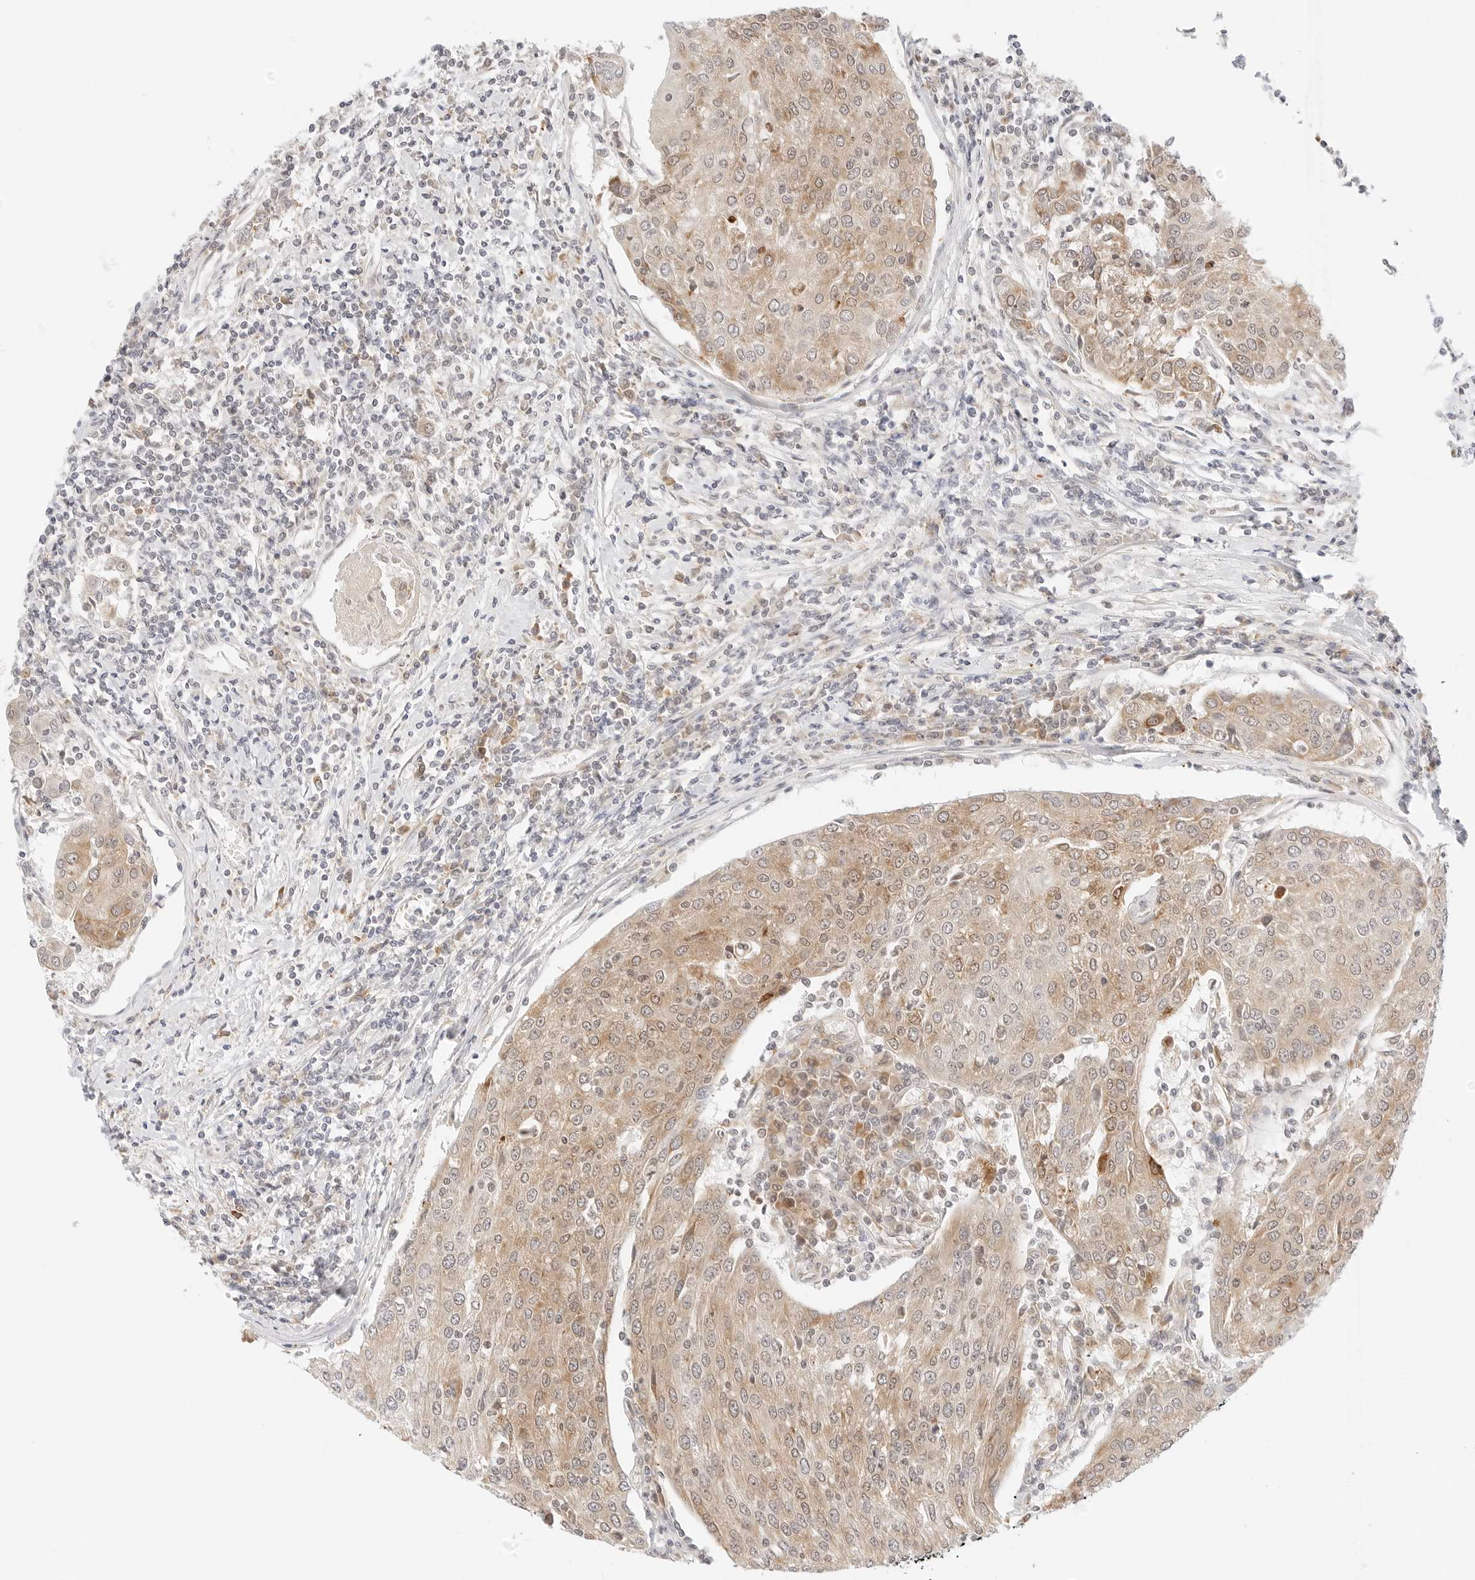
{"staining": {"intensity": "moderate", "quantity": ">75%", "location": "cytoplasmic/membranous,nuclear"}, "tissue": "urothelial cancer", "cell_type": "Tumor cells", "image_type": "cancer", "snomed": [{"axis": "morphology", "description": "Urothelial carcinoma, High grade"}, {"axis": "topography", "description": "Urinary bladder"}], "caption": "Tumor cells reveal medium levels of moderate cytoplasmic/membranous and nuclear positivity in about >75% of cells in urothelial carcinoma (high-grade). (IHC, brightfield microscopy, high magnification).", "gene": "ERO1B", "patient": {"sex": "female", "age": 85}}